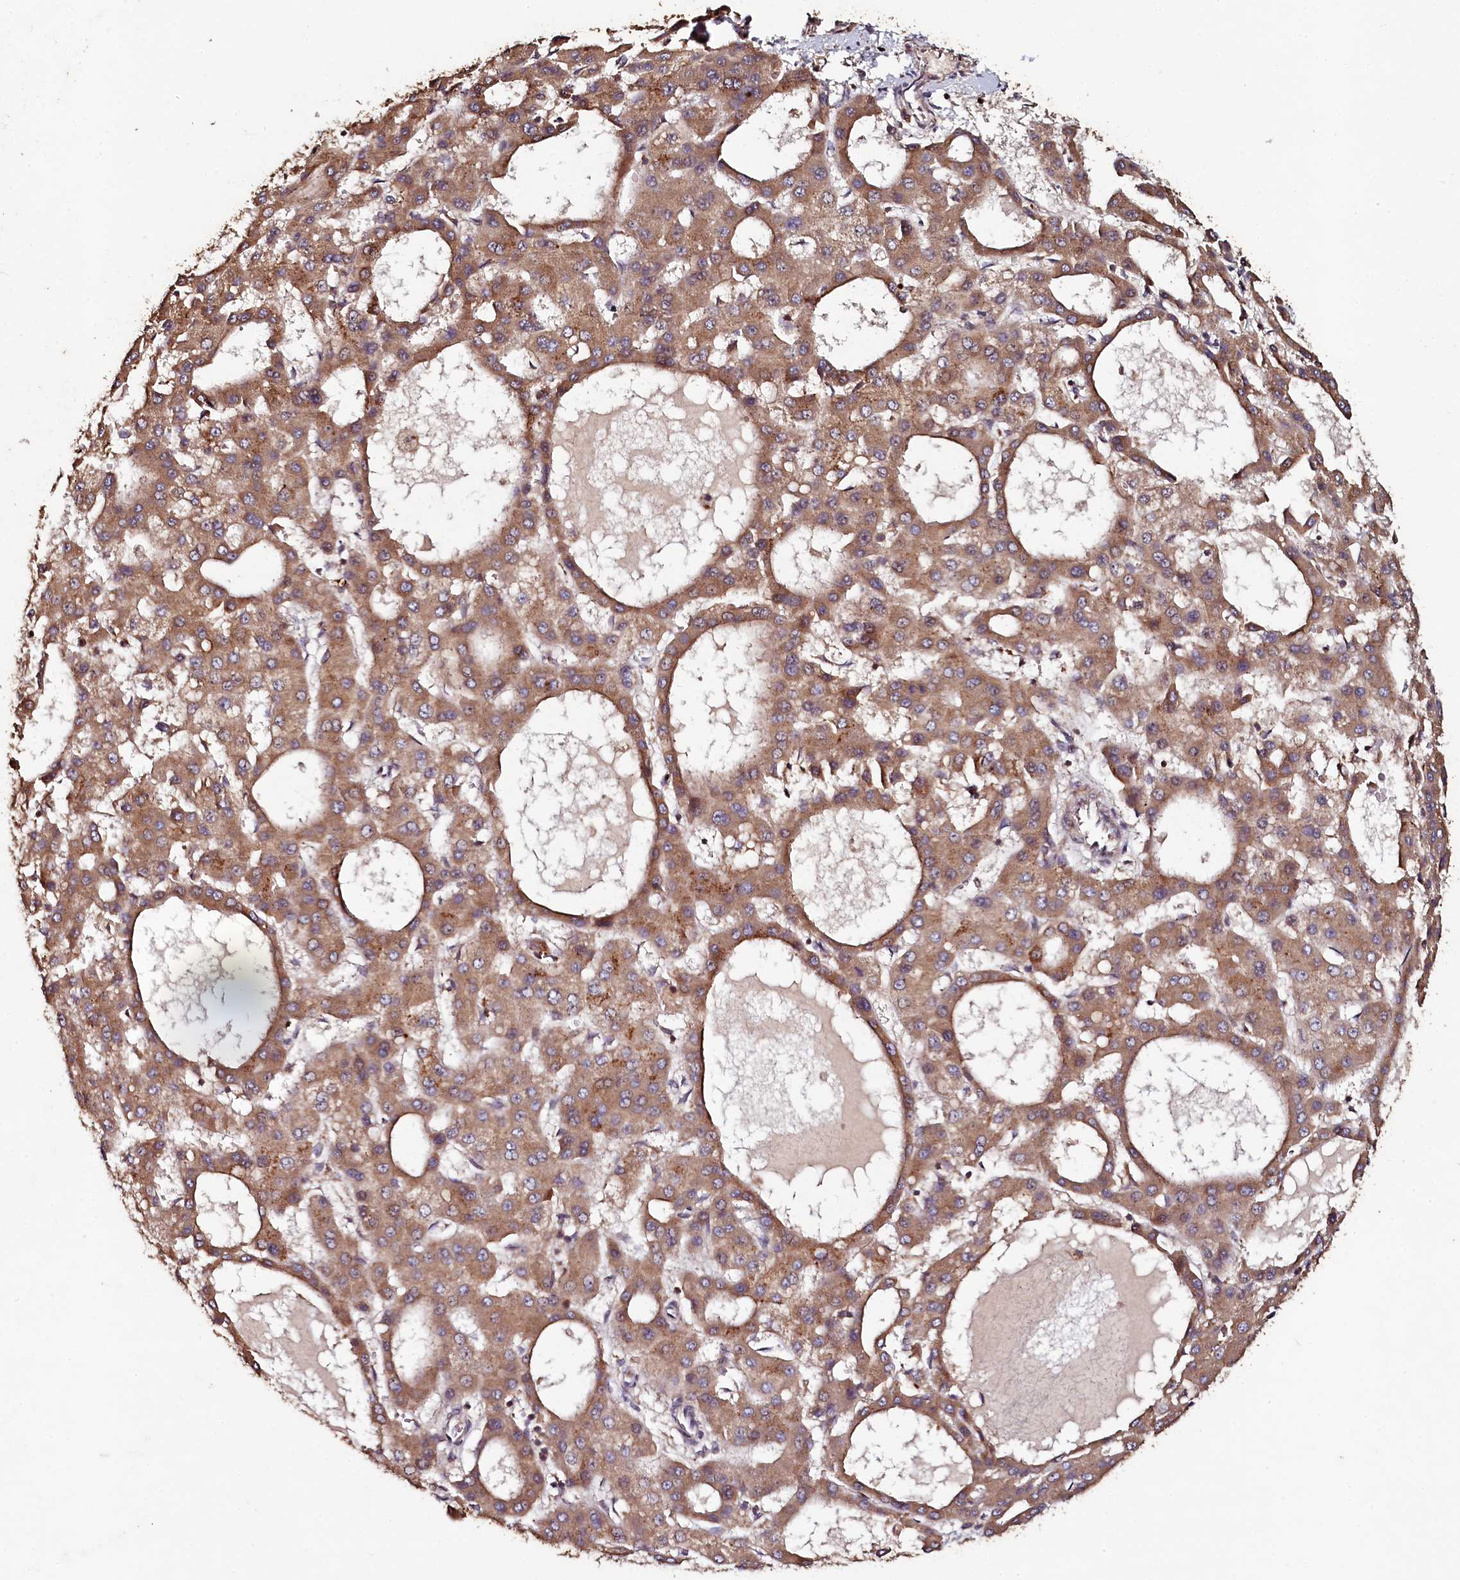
{"staining": {"intensity": "moderate", "quantity": ">75%", "location": "cytoplasmic/membranous"}, "tissue": "liver cancer", "cell_type": "Tumor cells", "image_type": "cancer", "snomed": [{"axis": "morphology", "description": "Carcinoma, Hepatocellular, NOS"}, {"axis": "topography", "description": "Liver"}], "caption": "Protein expression analysis of hepatocellular carcinoma (liver) reveals moderate cytoplasmic/membranous expression in about >75% of tumor cells. The protein is shown in brown color, while the nuclei are stained blue.", "gene": "SEC24C", "patient": {"sex": "male", "age": 47}}